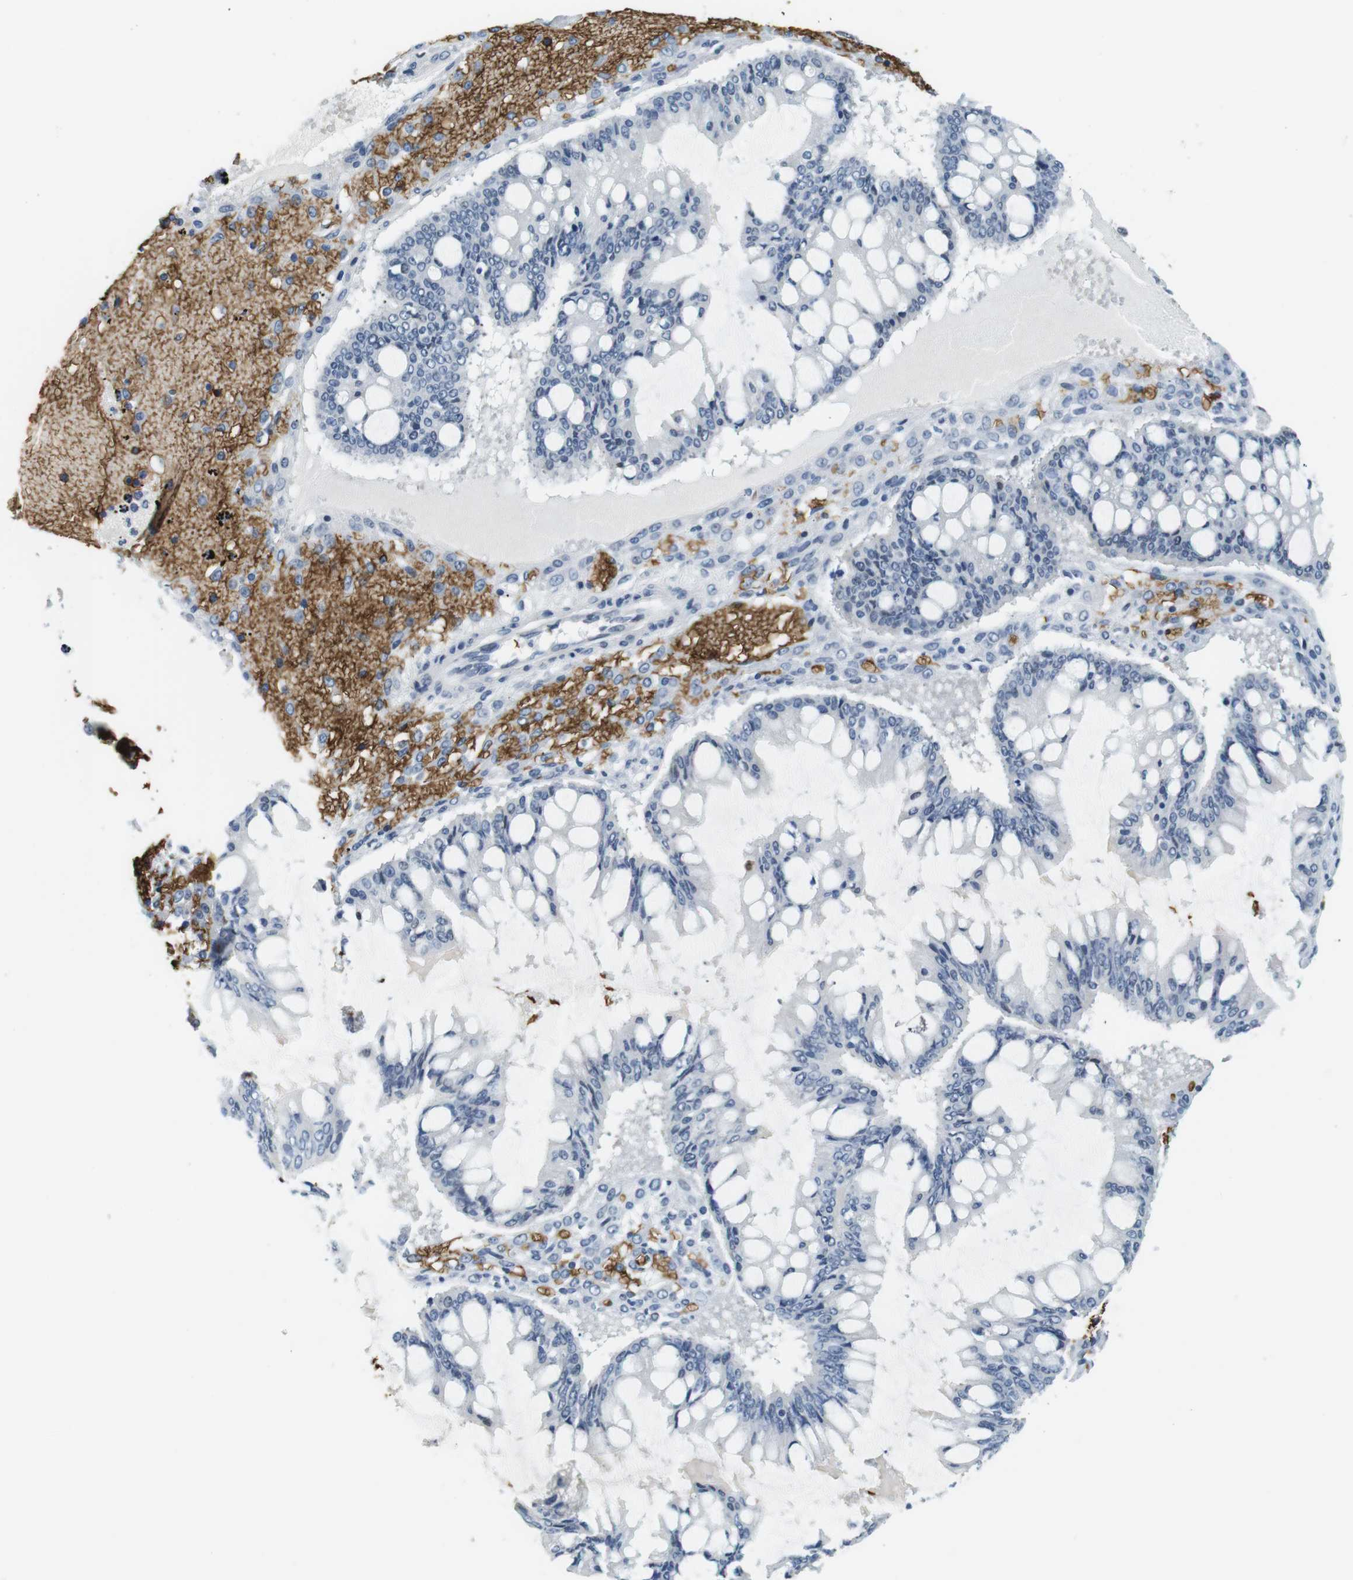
{"staining": {"intensity": "negative", "quantity": "none", "location": "none"}, "tissue": "ovarian cancer", "cell_type": "Tumor cells", "image_type": "cancer", "snomed": [{"axis": "morphology", "description": "Cystadenocarcinoma, mucinous, NOS"}, {"axis": "topography", "description": "Ovary"}], "caption": "Immunohistochemical staining of human ovarian cancer (mucinous cystadenocarcinoma) reveals no significant positivity in tumor cells. The staining is performed using DAB (3,3'-diaminobenzidine) brown chromogen with nuclei counter-stained in using hematoxylin.", "gene": "SLC4A1", "patient": {"sex": "female", "age": 73}}